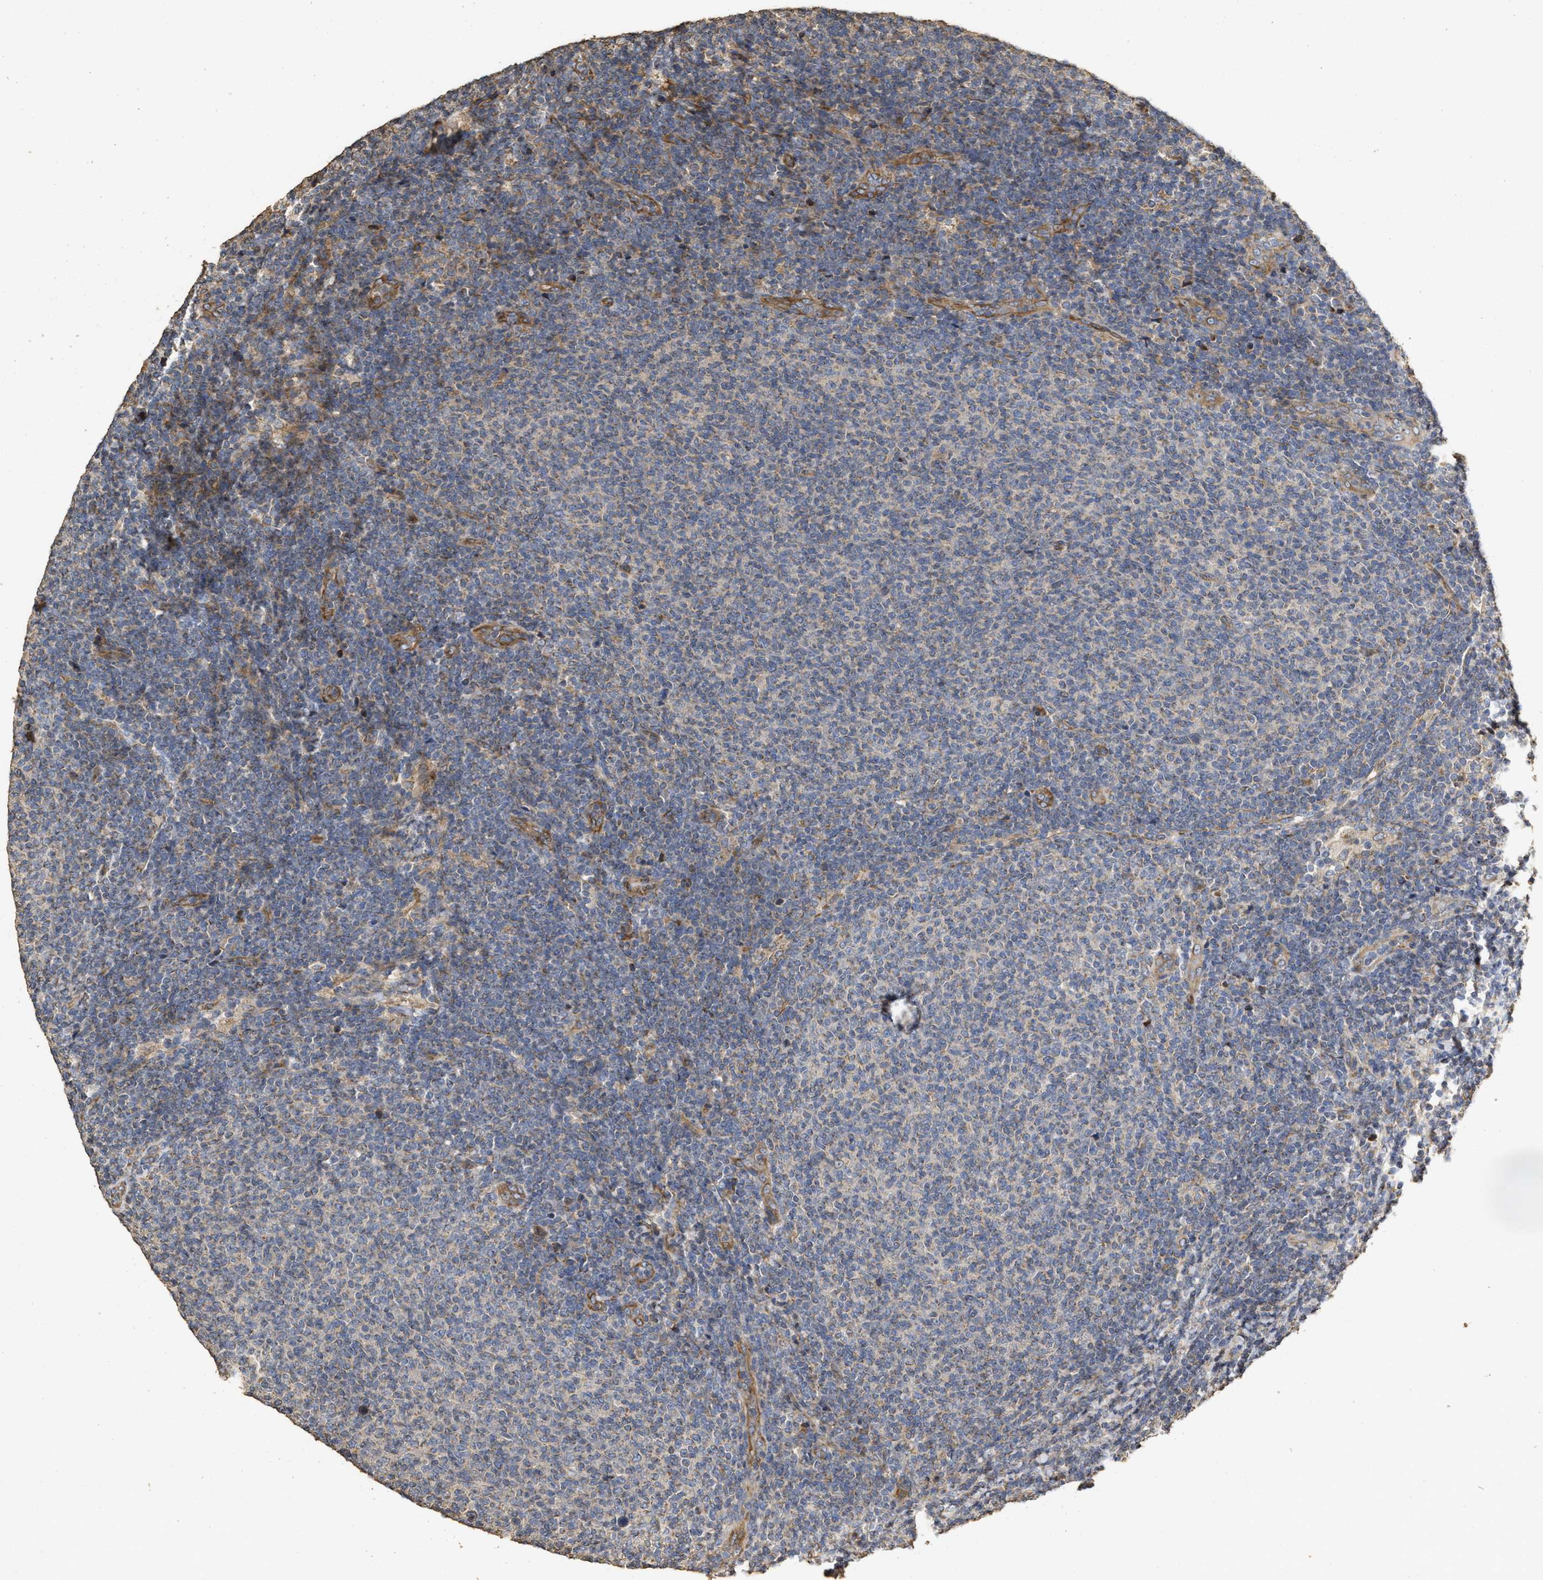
{"staining": {"intensity": "weak", "quantity": "<25%", "location": "cytoplasmic/membranous"}, "tissue": "lymphoma", "cell_type": "Tumor cells", "image_type": "cancer", "snomed": [{"axis": "morphology", "description": "Malignant lymphoma, non-Hodgkin's type, Low grade"}, {"axis": "topography", "description": "Lymph node"}], "caption": "Tumor cells show no significant protein positivity in lymphoma.", "gene": "NAV1", "patient": {"sex": "male", "age": 66}}